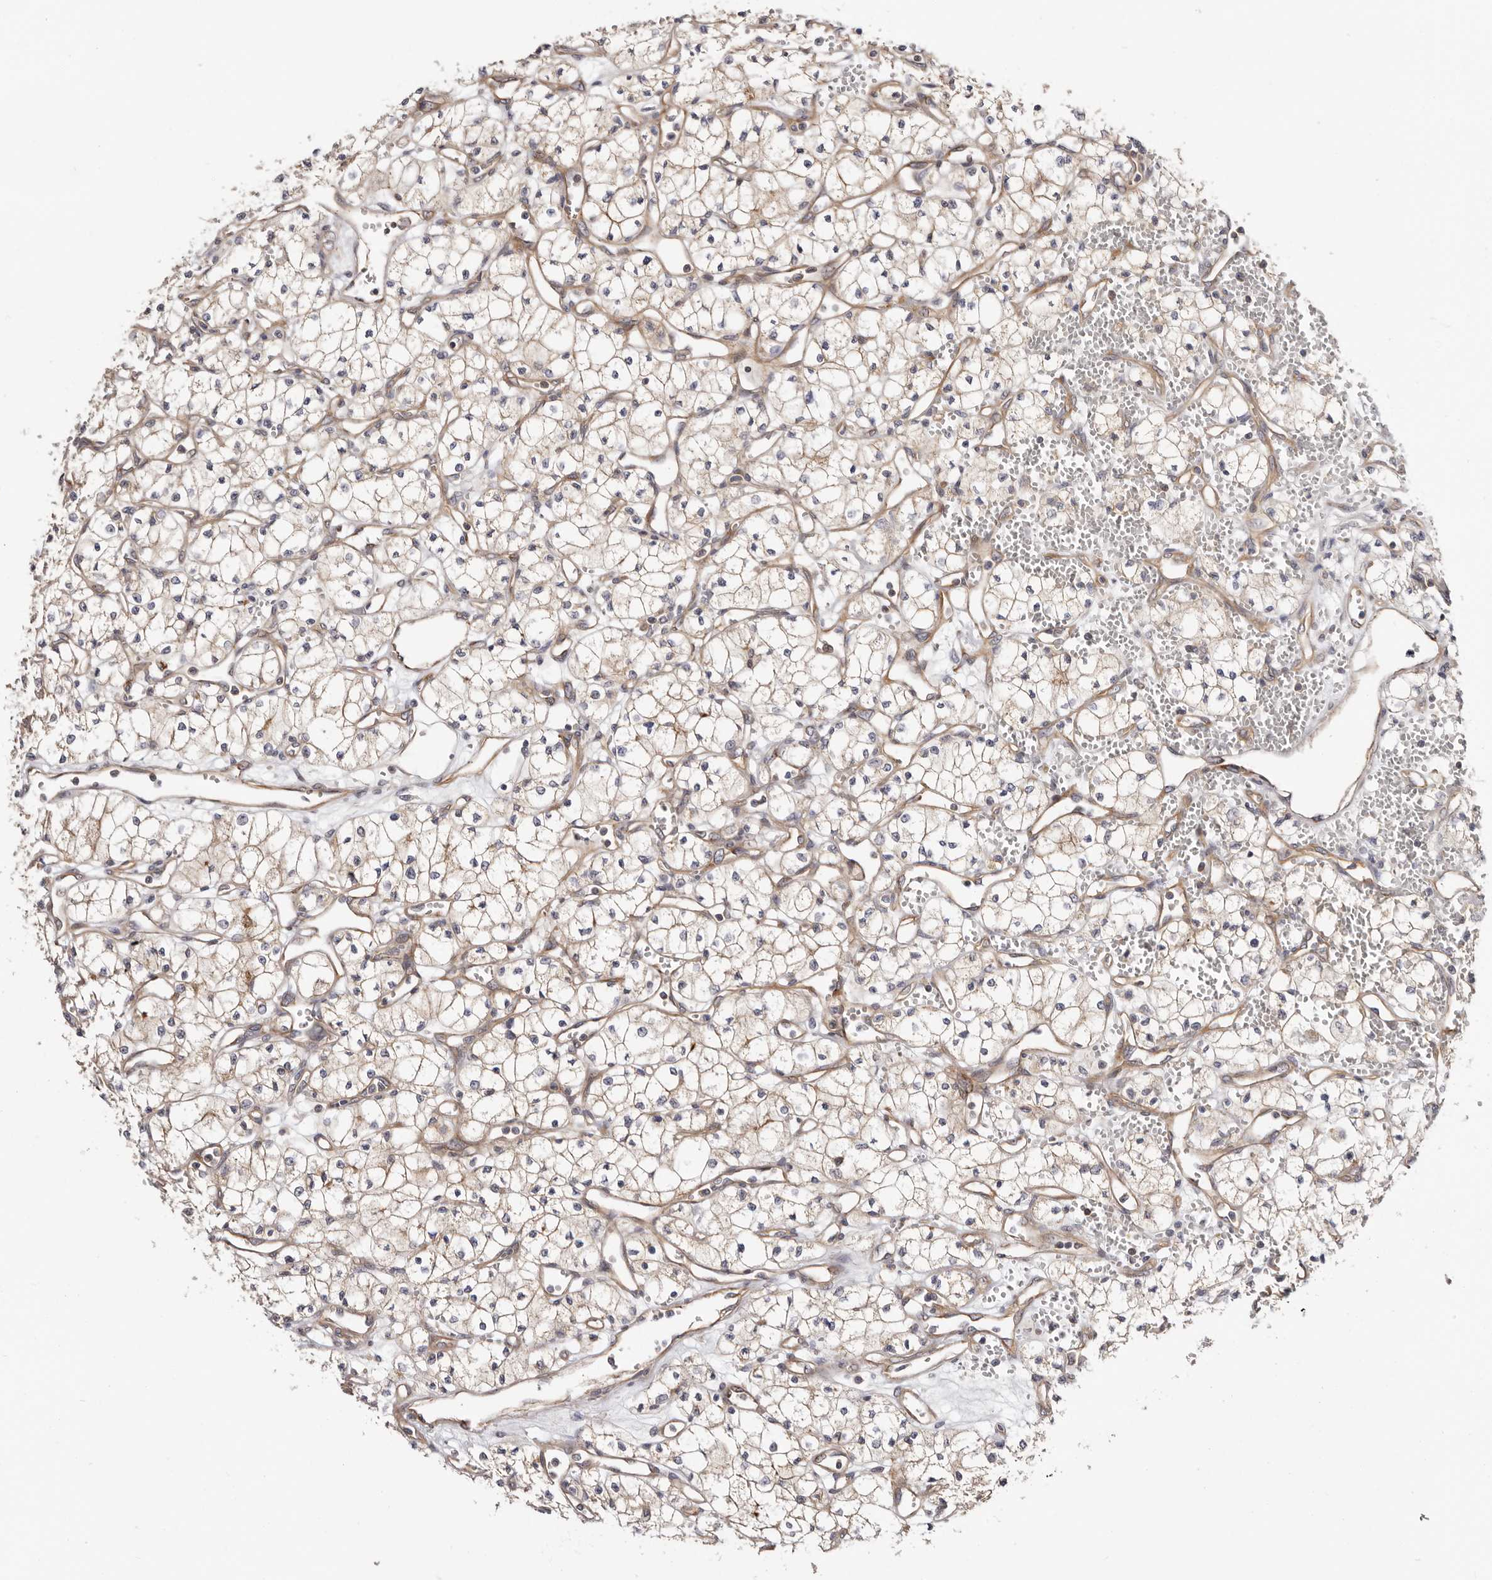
{"staining": {"intensity": "moderate", "quantity": ">75%", "location": "cytoplasmic/membranous"}, "tissue": "renal cancer", "cell_type": "Tumor cells", "image_type": "cancer", "snomed": [{"axis": "morphology", "description": "Adenocarcinoma, NOS"}, {"axis": "topography", "description": "Kidney"}], "caption": "Immunohistochemical staining of adenocarcinoma (renal) shows medium levels of moderate cytoplasmic/membranous expression in approximately >75% of tumor cells.", "gene": "PANK4", "patient": {"sex": "male", "age": 59}}